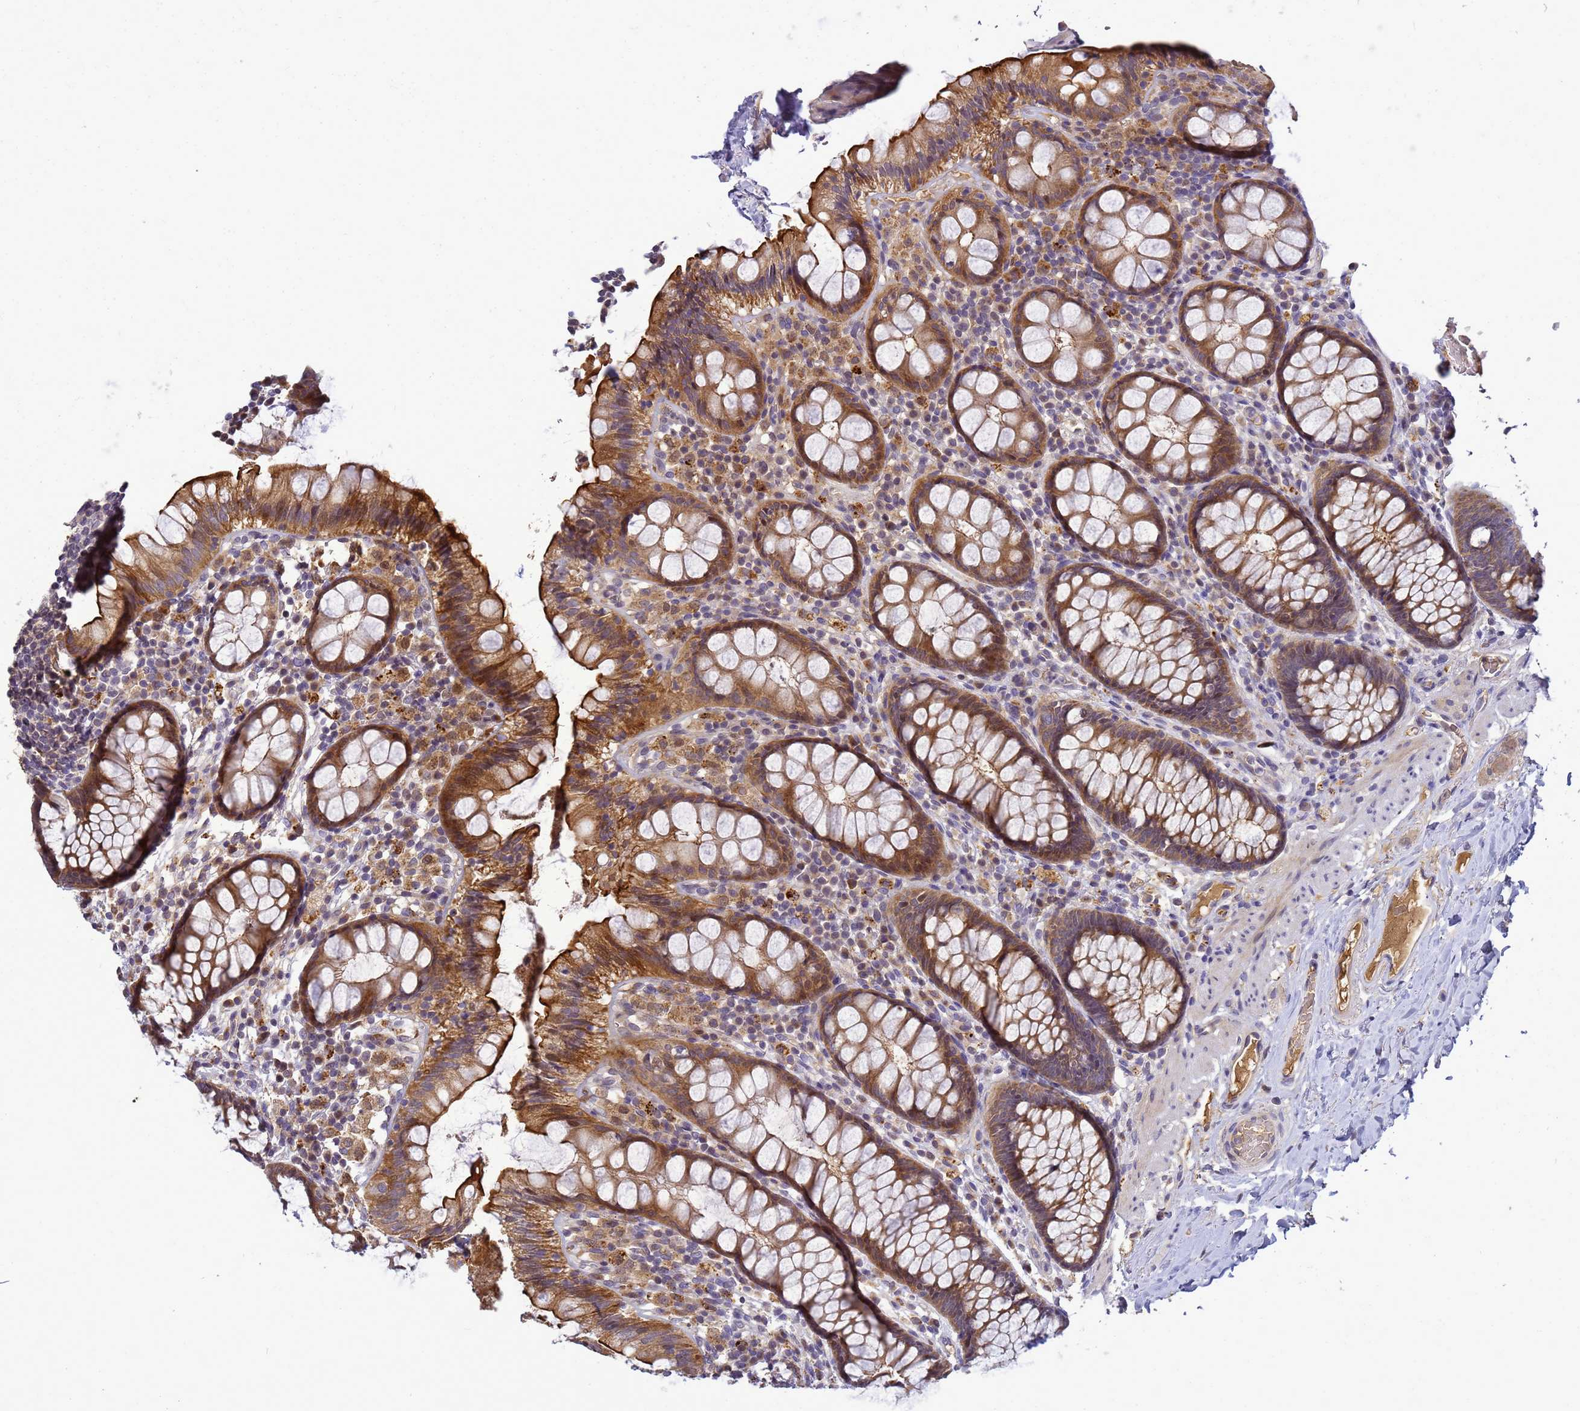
{"staining": {"intensity": "strong", "quantity": ">75%", "location": "cytoplasmic/membranous"}, "tissue": "rectum", "cell_type": "Glandular cells", "image_type": "normal", "snomed": [{"axis": "morphology", "description": "Normal tissue, NOS"}, {"axis": "topography", "description": "Rectum"}], "caption": "Strong cytoplasmic/membranous staining is present in approximately >75% of glandular cells in benign rectum. (Brightfield microscopy of DAB IHC at high magnification).", "gene": "TMEM74B", "patient": {"sex": "male", "age": 83}}